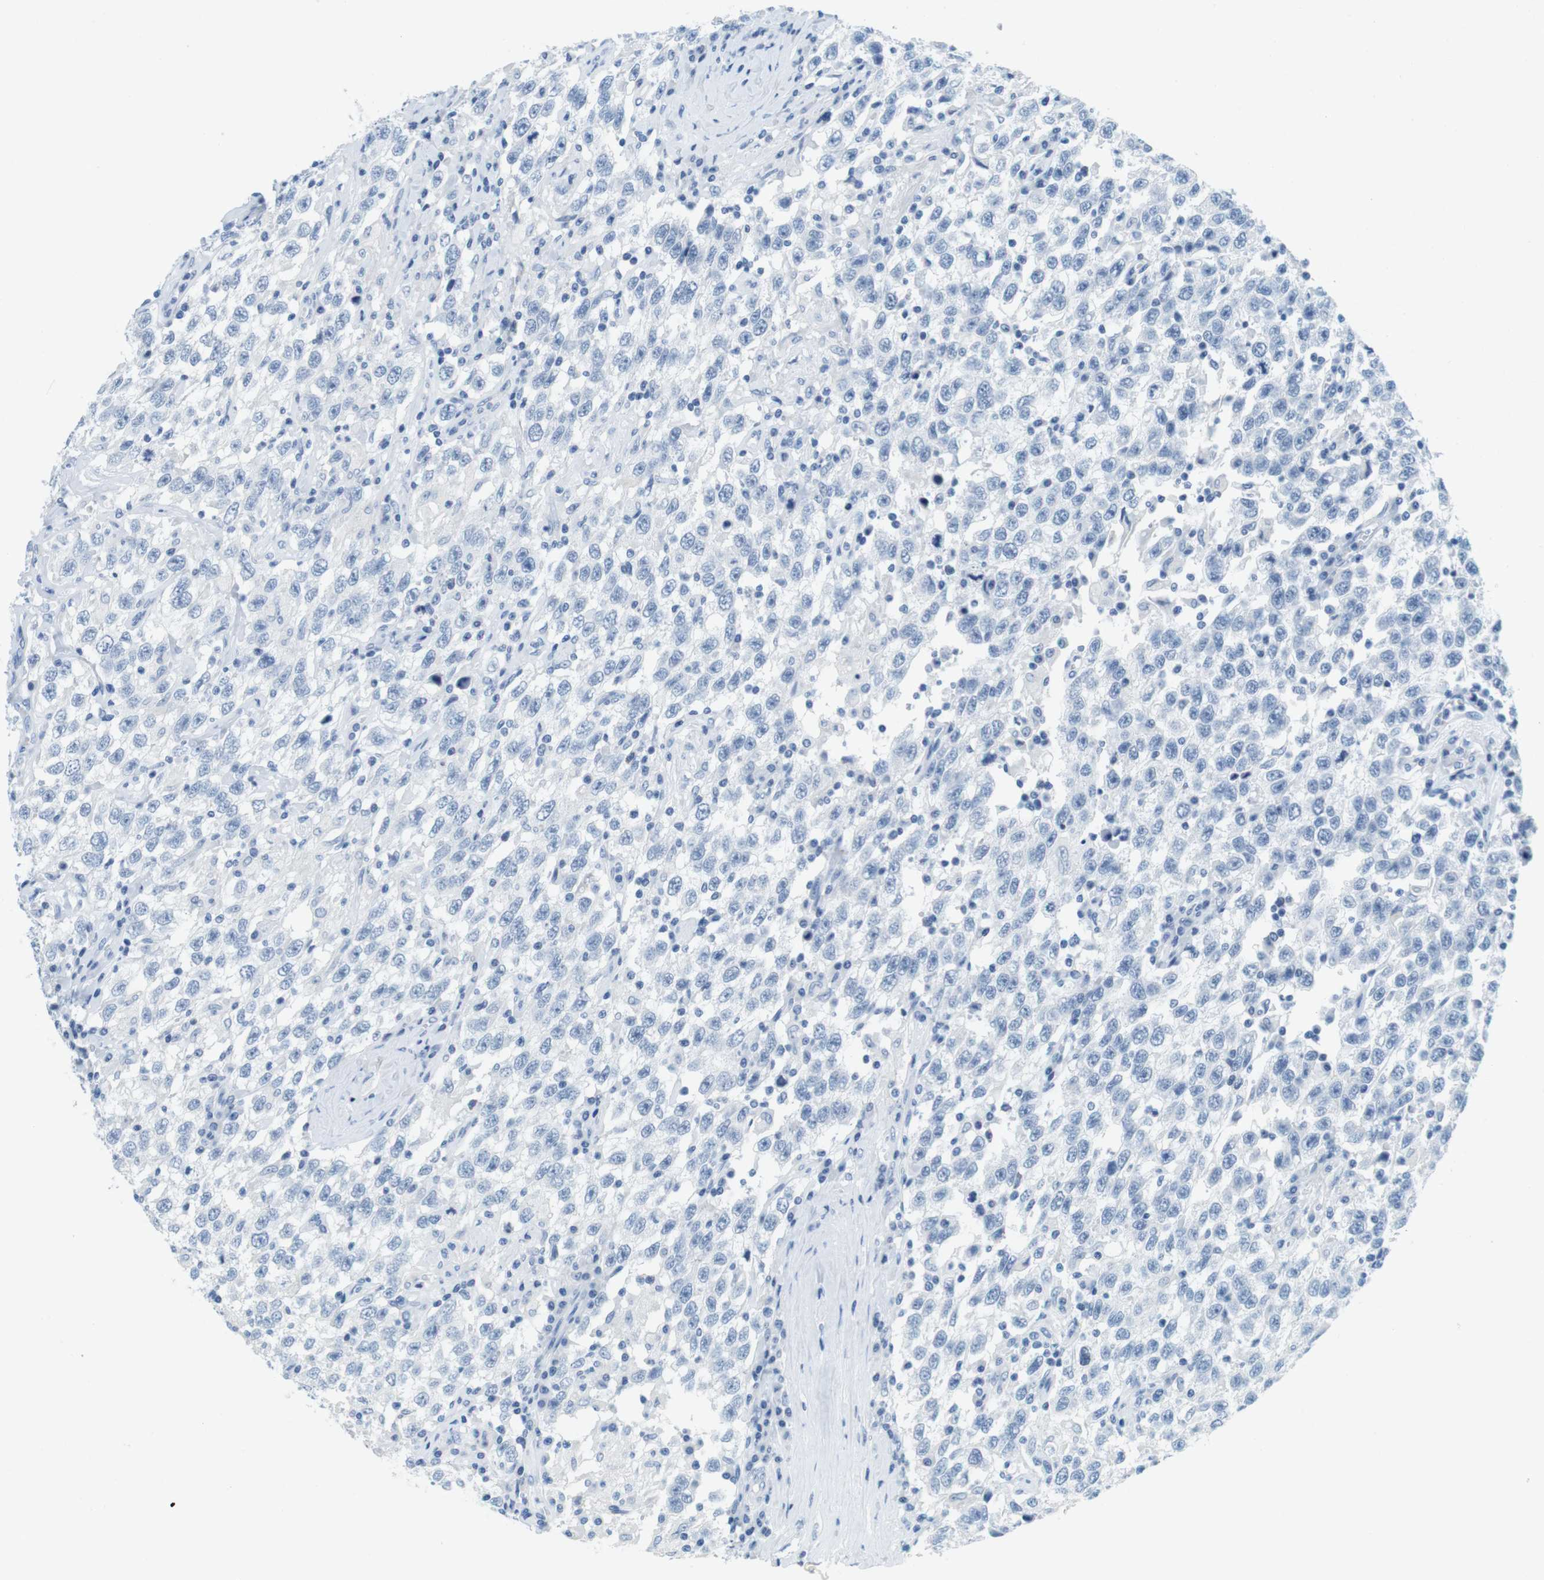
{"staining": {"intensity": "negative", "quantity": "none", "location": "none"}, "tissue": "testis cancer", "cell_type": "Tumor cells", "image_type": "cancer", "snomed": [{"axis": "morphology", "description": "Seminoma, NOS"}, {"axis": "topography", "description": "Testis"}], "caption": "Tumor cells show no significant expression in testis cancer (seminoma). (Brightfield microscopy of DAB IHC at high magnification).", "gene": "CYP2C9", "patient": {"sex": "male", "age": 41}}